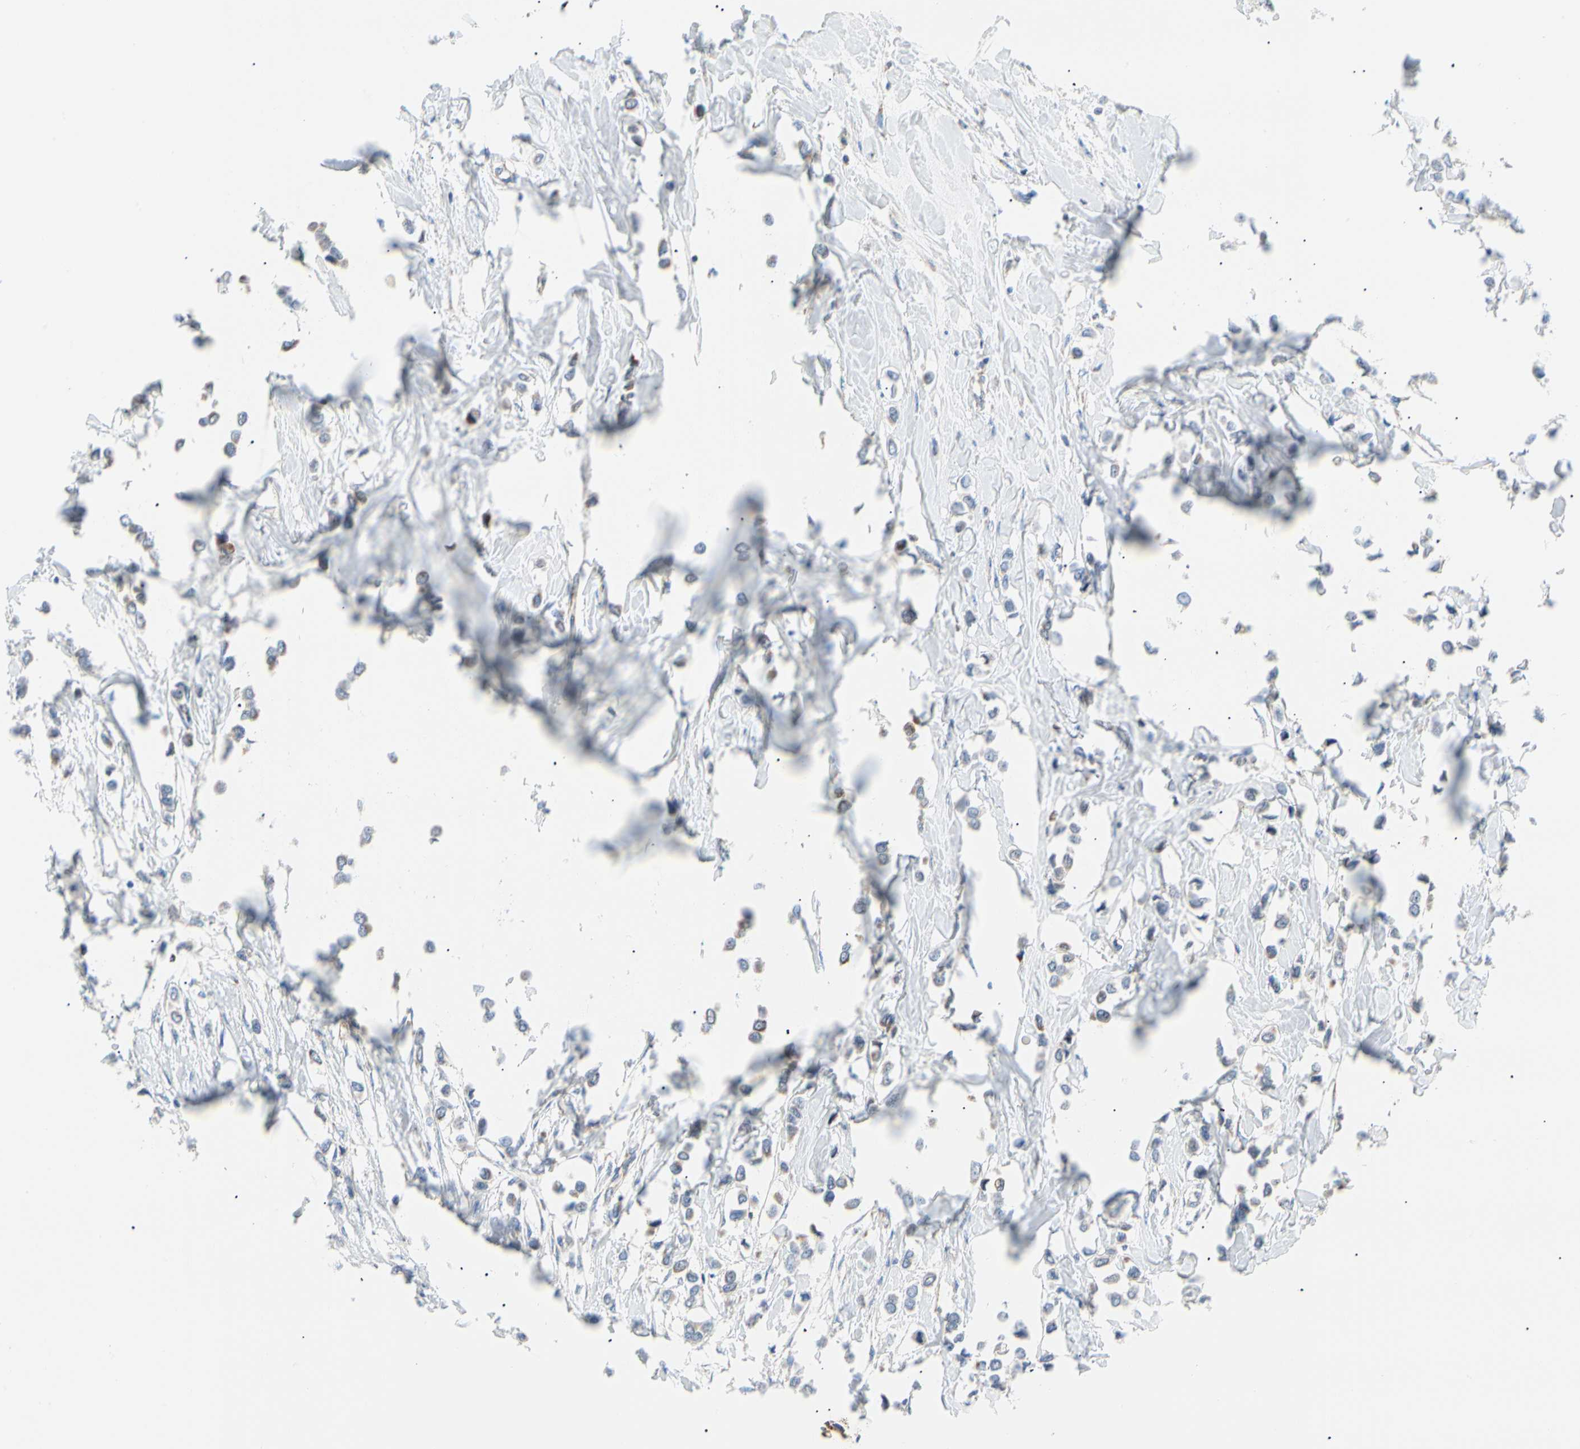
{"staining": {"intensity": "weak", "quantity": "25%-75%", "location": "cytoplasmic/membranous"}, "tissue": "breast cancer", "cell_type": "Tumor cells", "image_type": "cancer", "snomed": [{"axis": "morphology", "description": "Lobular carcinoma"}, {"axis": "topography", "description": "Breast"}], "caption": "IHC (DAB (3,3'-diaminobenzidine)) staining of human lobular carcinoma (breast) exhibits weak cytoplasmic/membranous protein positivity in about 25%-75% of tumor cells.", "gene": "ACAT1", "patient": {"sex": "female", "age": 51}}